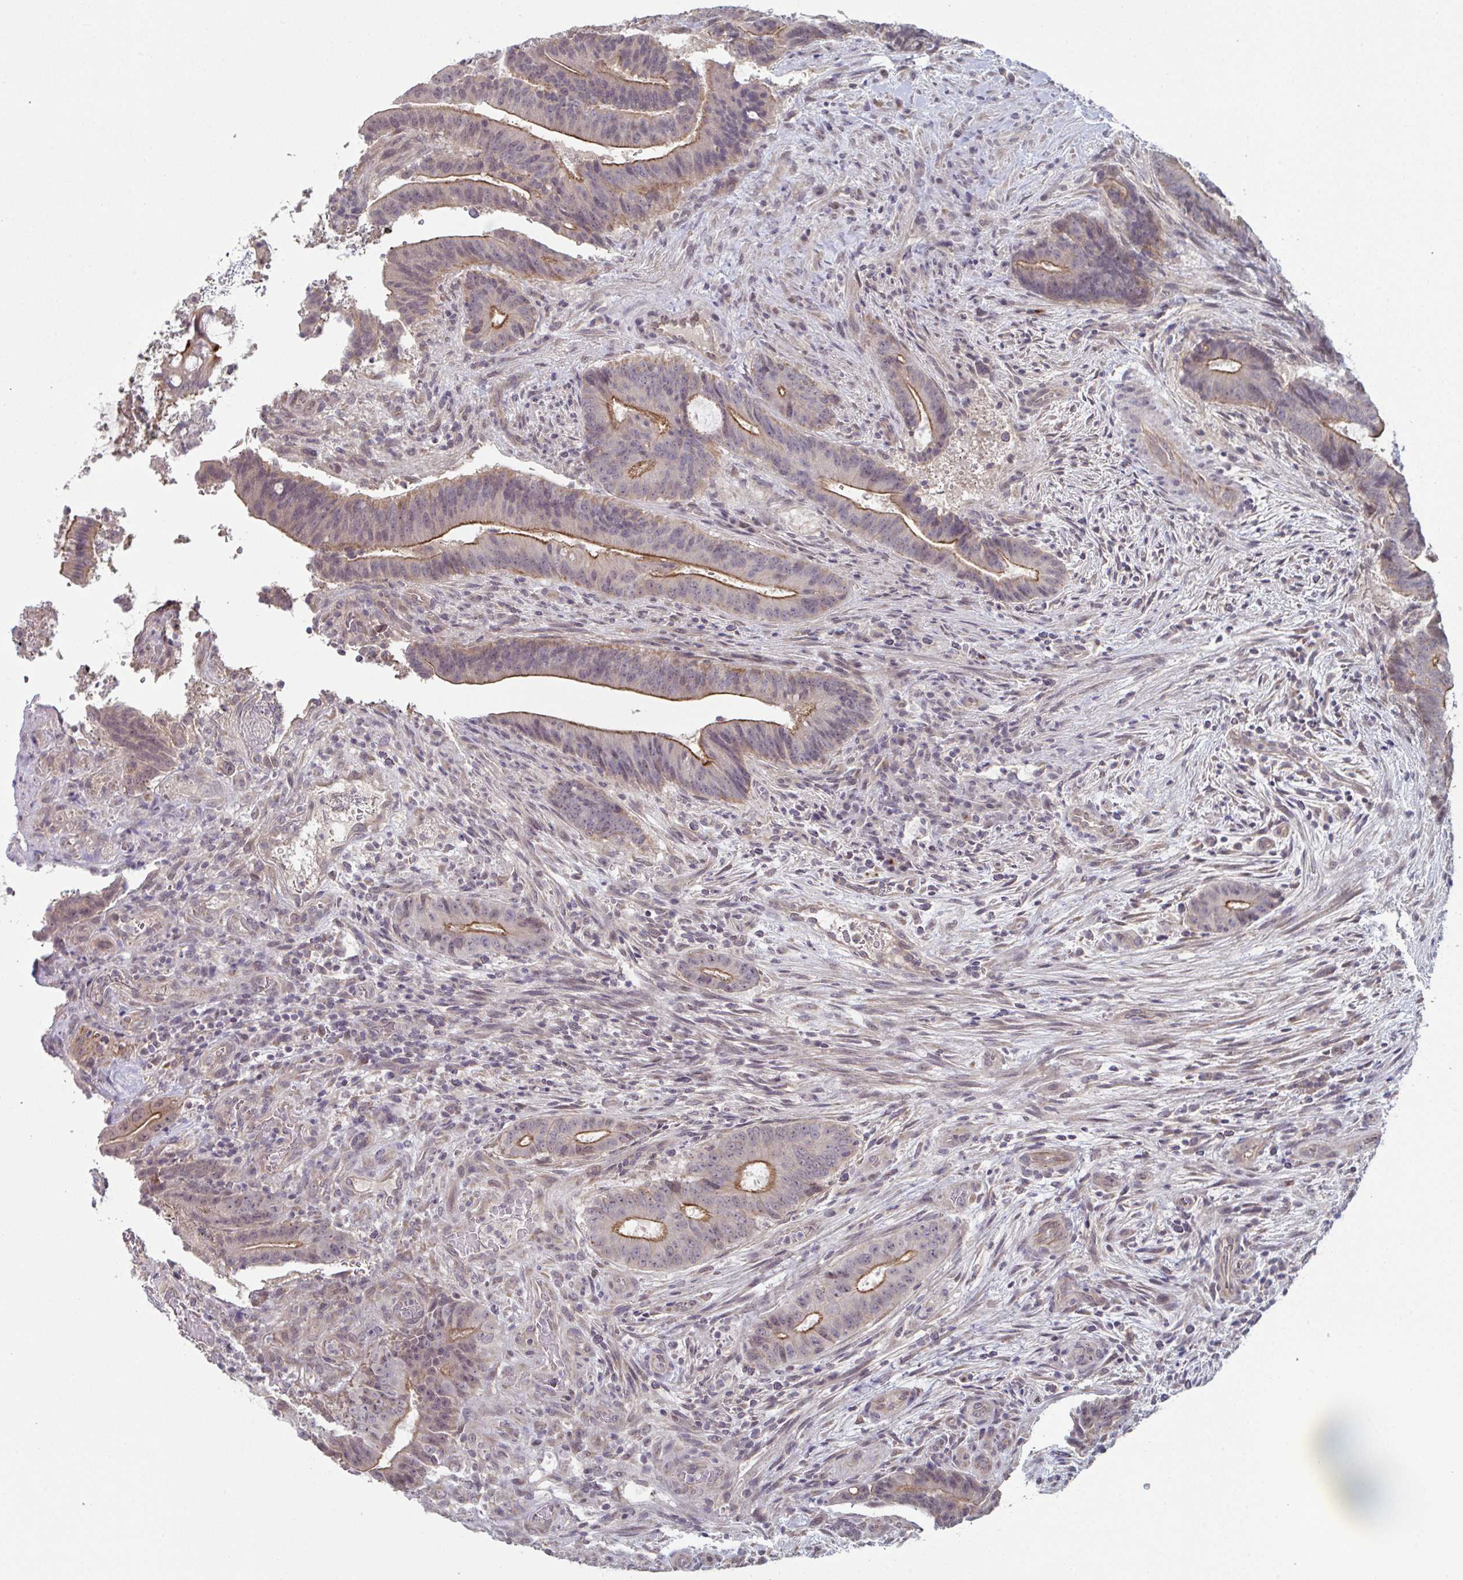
{"staining": {"intensity": "moderate", "quantity": "25%-75%", "location": "cytoplasmic/membranous"}, "tissue": "colorectal cancer", "cell_type": "Tumor cells", "image_type": "cancer", "snomed": [{"axis": "morphology", "description": "Adenocarcinoma, NOS"}, {"axis": "topography", "description": "Colon"}], "caption": "IHC of human colorectal cancer (adenocarcinoma) reveals medium levels of moderate cytoplasmic/membranous staining in about 25%-75% of tumor cells.", "gene": "ZNF214", "patient": {"sex": "female", "age": 43}}